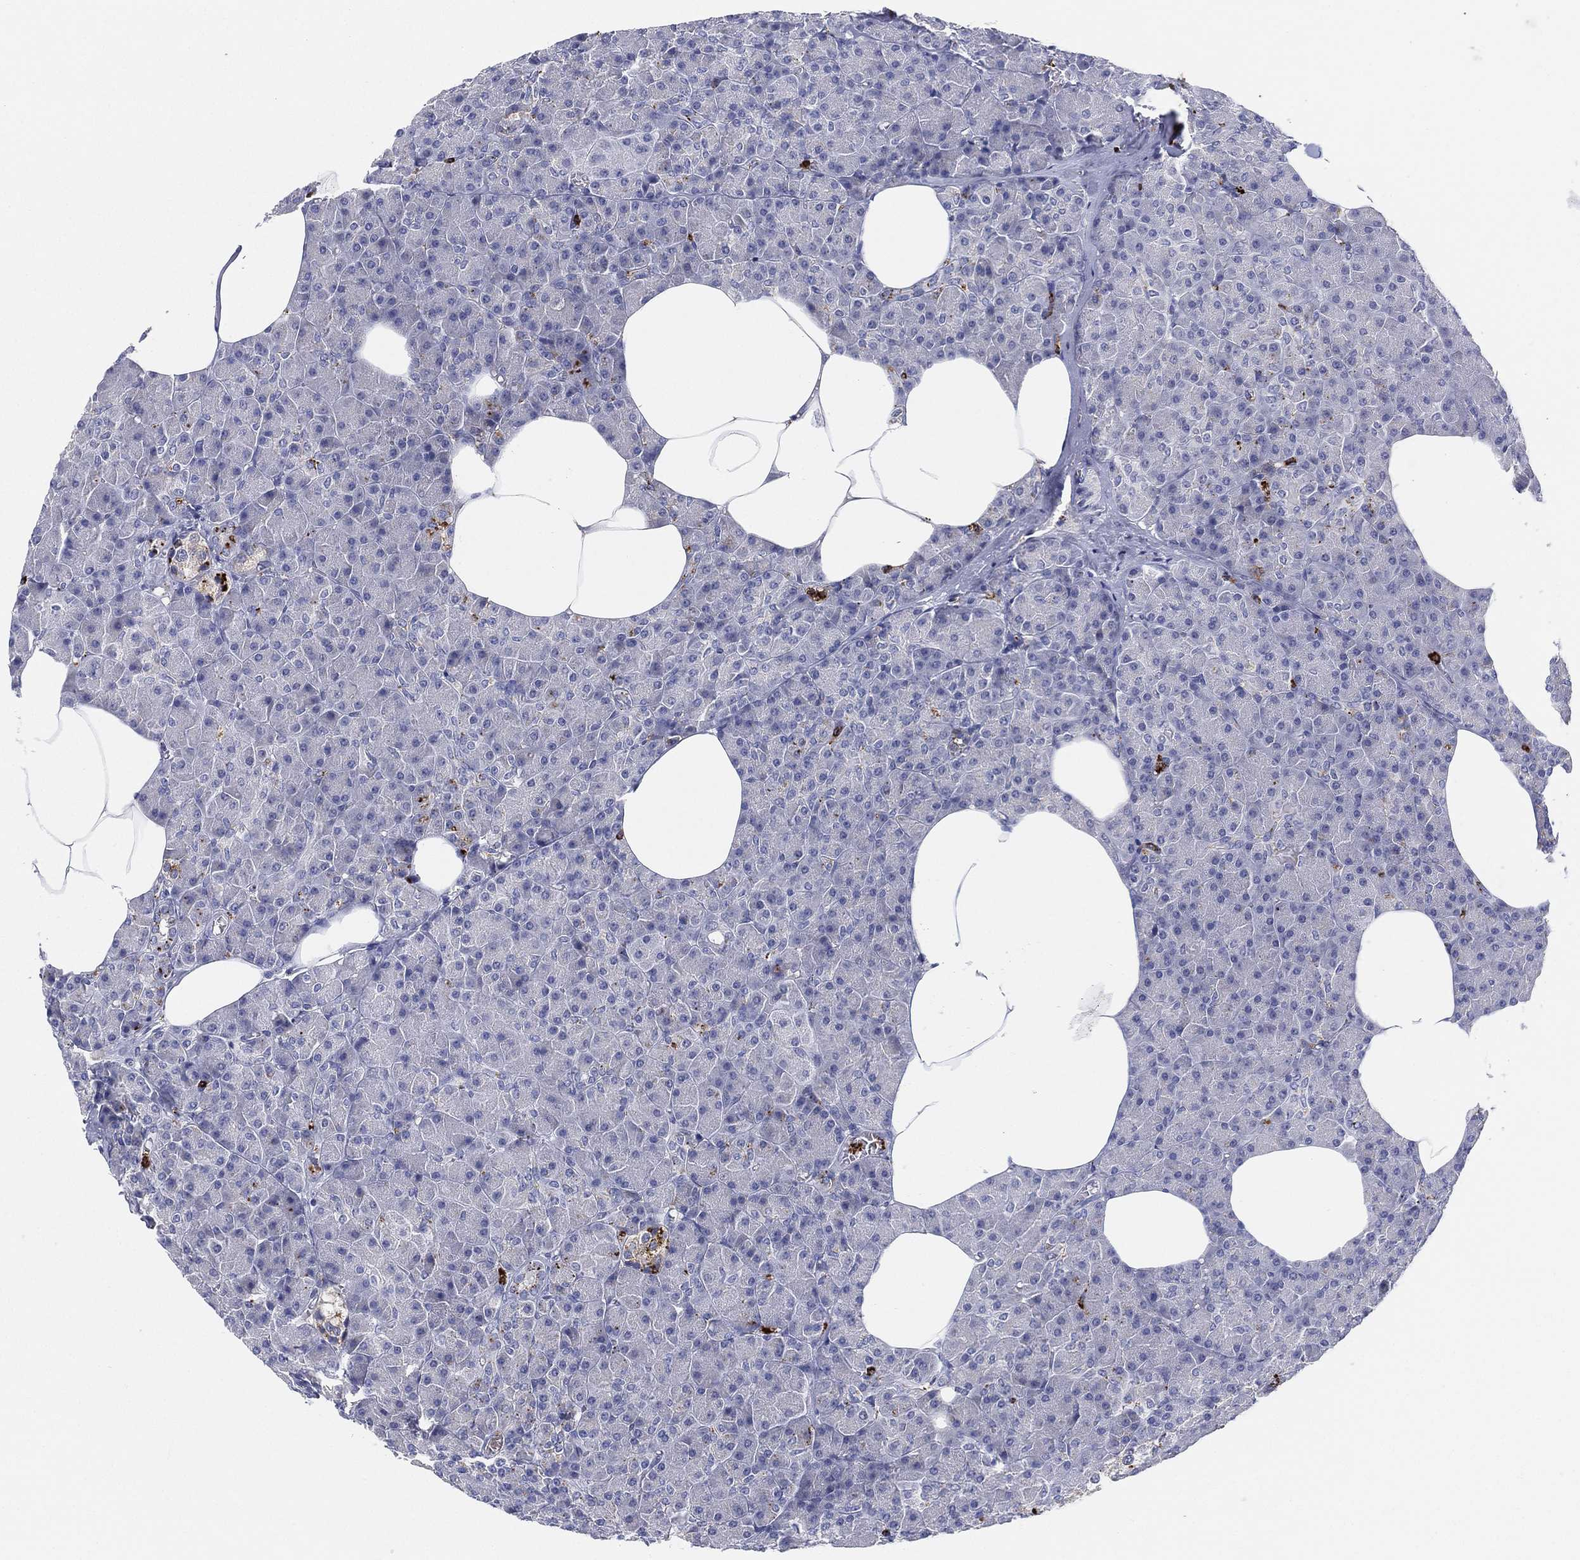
{"staining": {"intensity": "negative", "quantity": "none", "location": "none"}, "tissue": "pancreas", "cell_type": "Exocrine glandular cells", "image_type": "normal", "snomed": [{"axis": "morphology", "description": "Normal tissue, NOS"}, {"axis": "topography", "description": "Pancreas"}], "caption": "This photomicrograph is of benign pancreas stained with IHC to label a protein in brown with the nuclei are counter-stained blue. There is no positivity in exocrine glandular cells.", "gene": "PLAC8", "patient": {"sex": "female", "age": 45}}